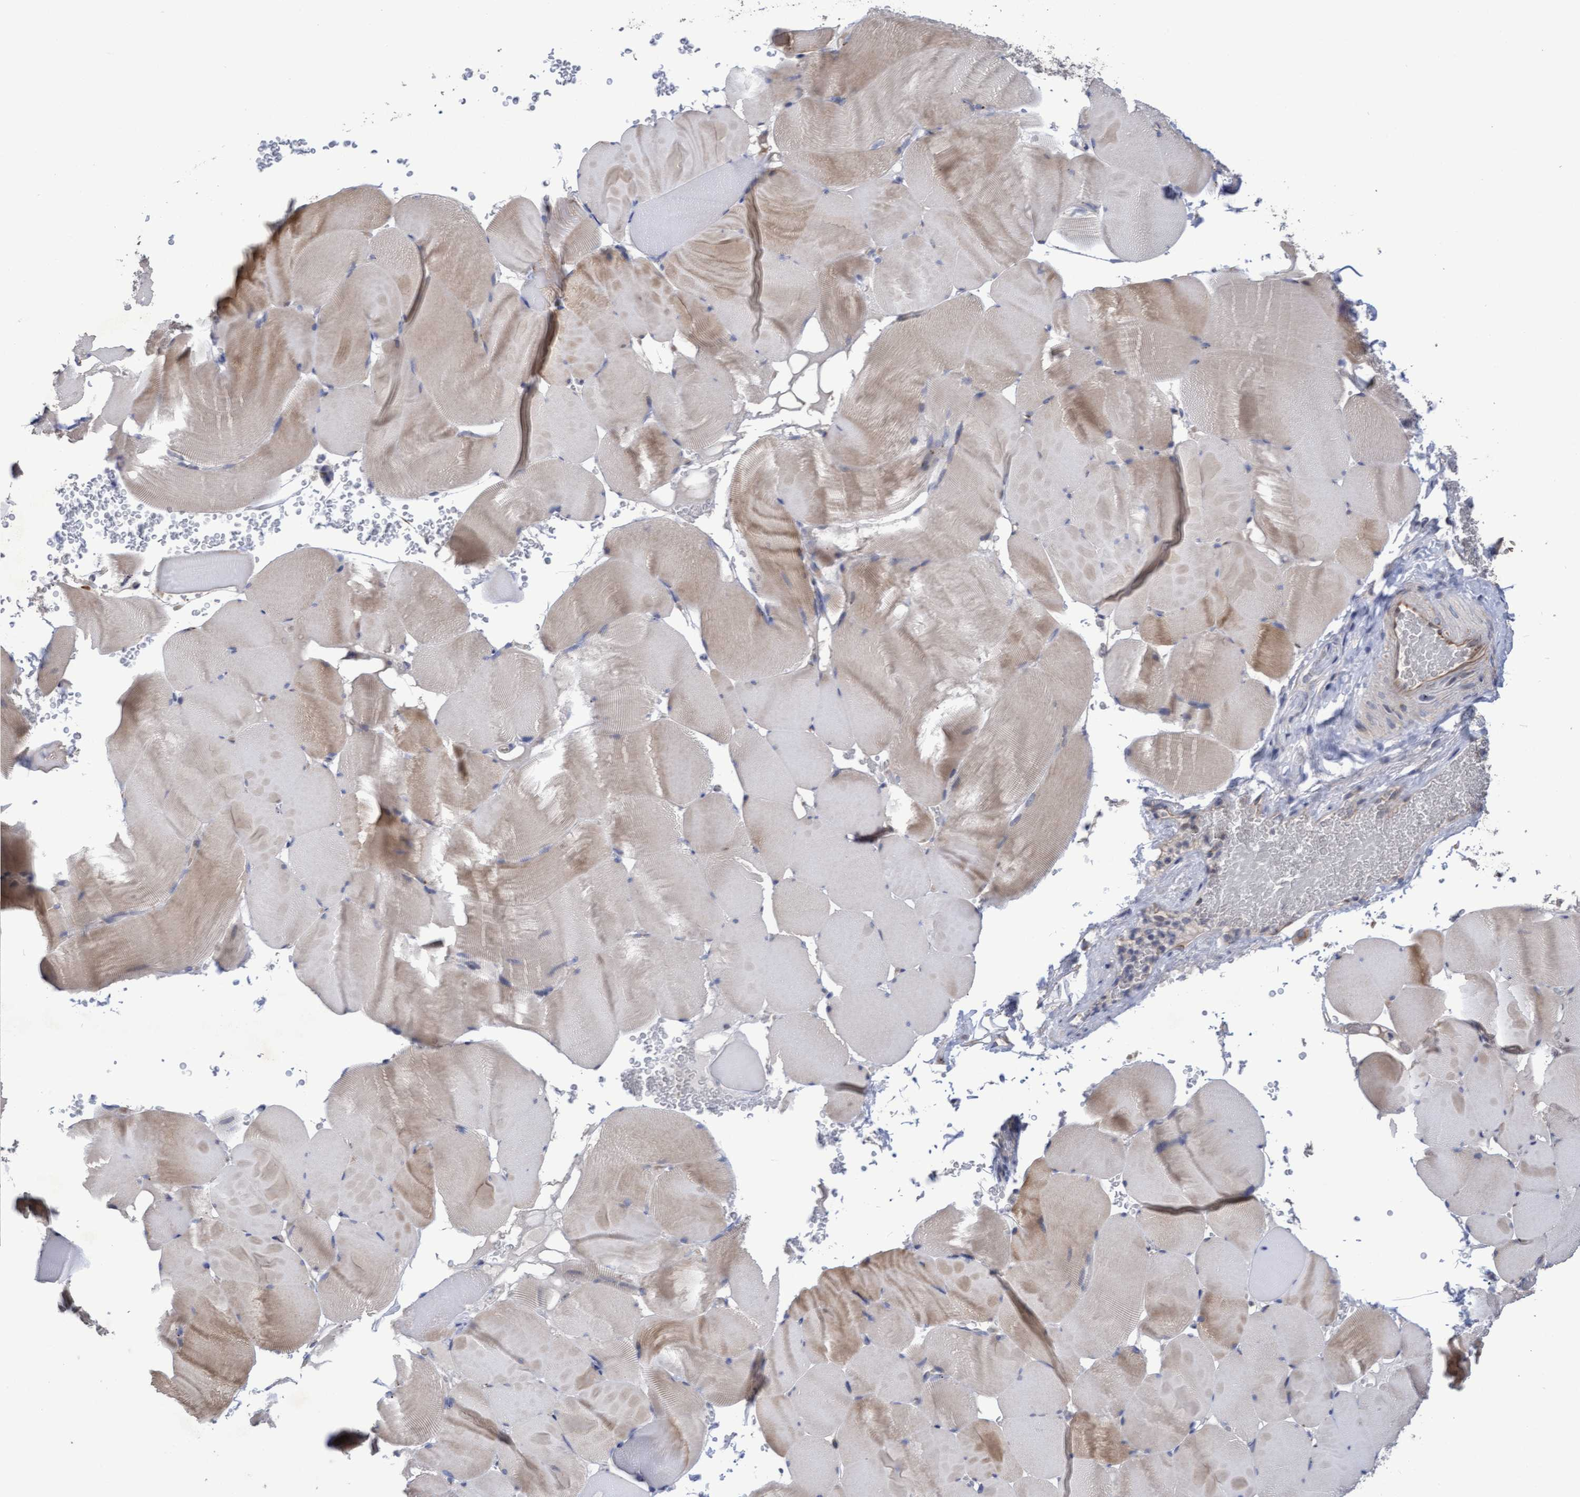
{"staining": {"intensity": "weak", "quantity": "25%-75%", "location": "cytoplasmic/membranous"}, "tissue": "skeletal muscle", "cell_type": "Myocytes", "image_type": "normal", "snomed": [{"axis": "morphology", "description": "Normal tissue, NOS"}, {"axis": "topography", "description": "Skeletal muscle"}], "caption": "Approximately 25%-75% of myocytes in normal human skeletal muscle show weak cytoplasmic/membranous protein positivity as visualized by brown immunohistochemical staining.", "gene": "KRT24", "patient": {"sex": "male", "age": 62}}